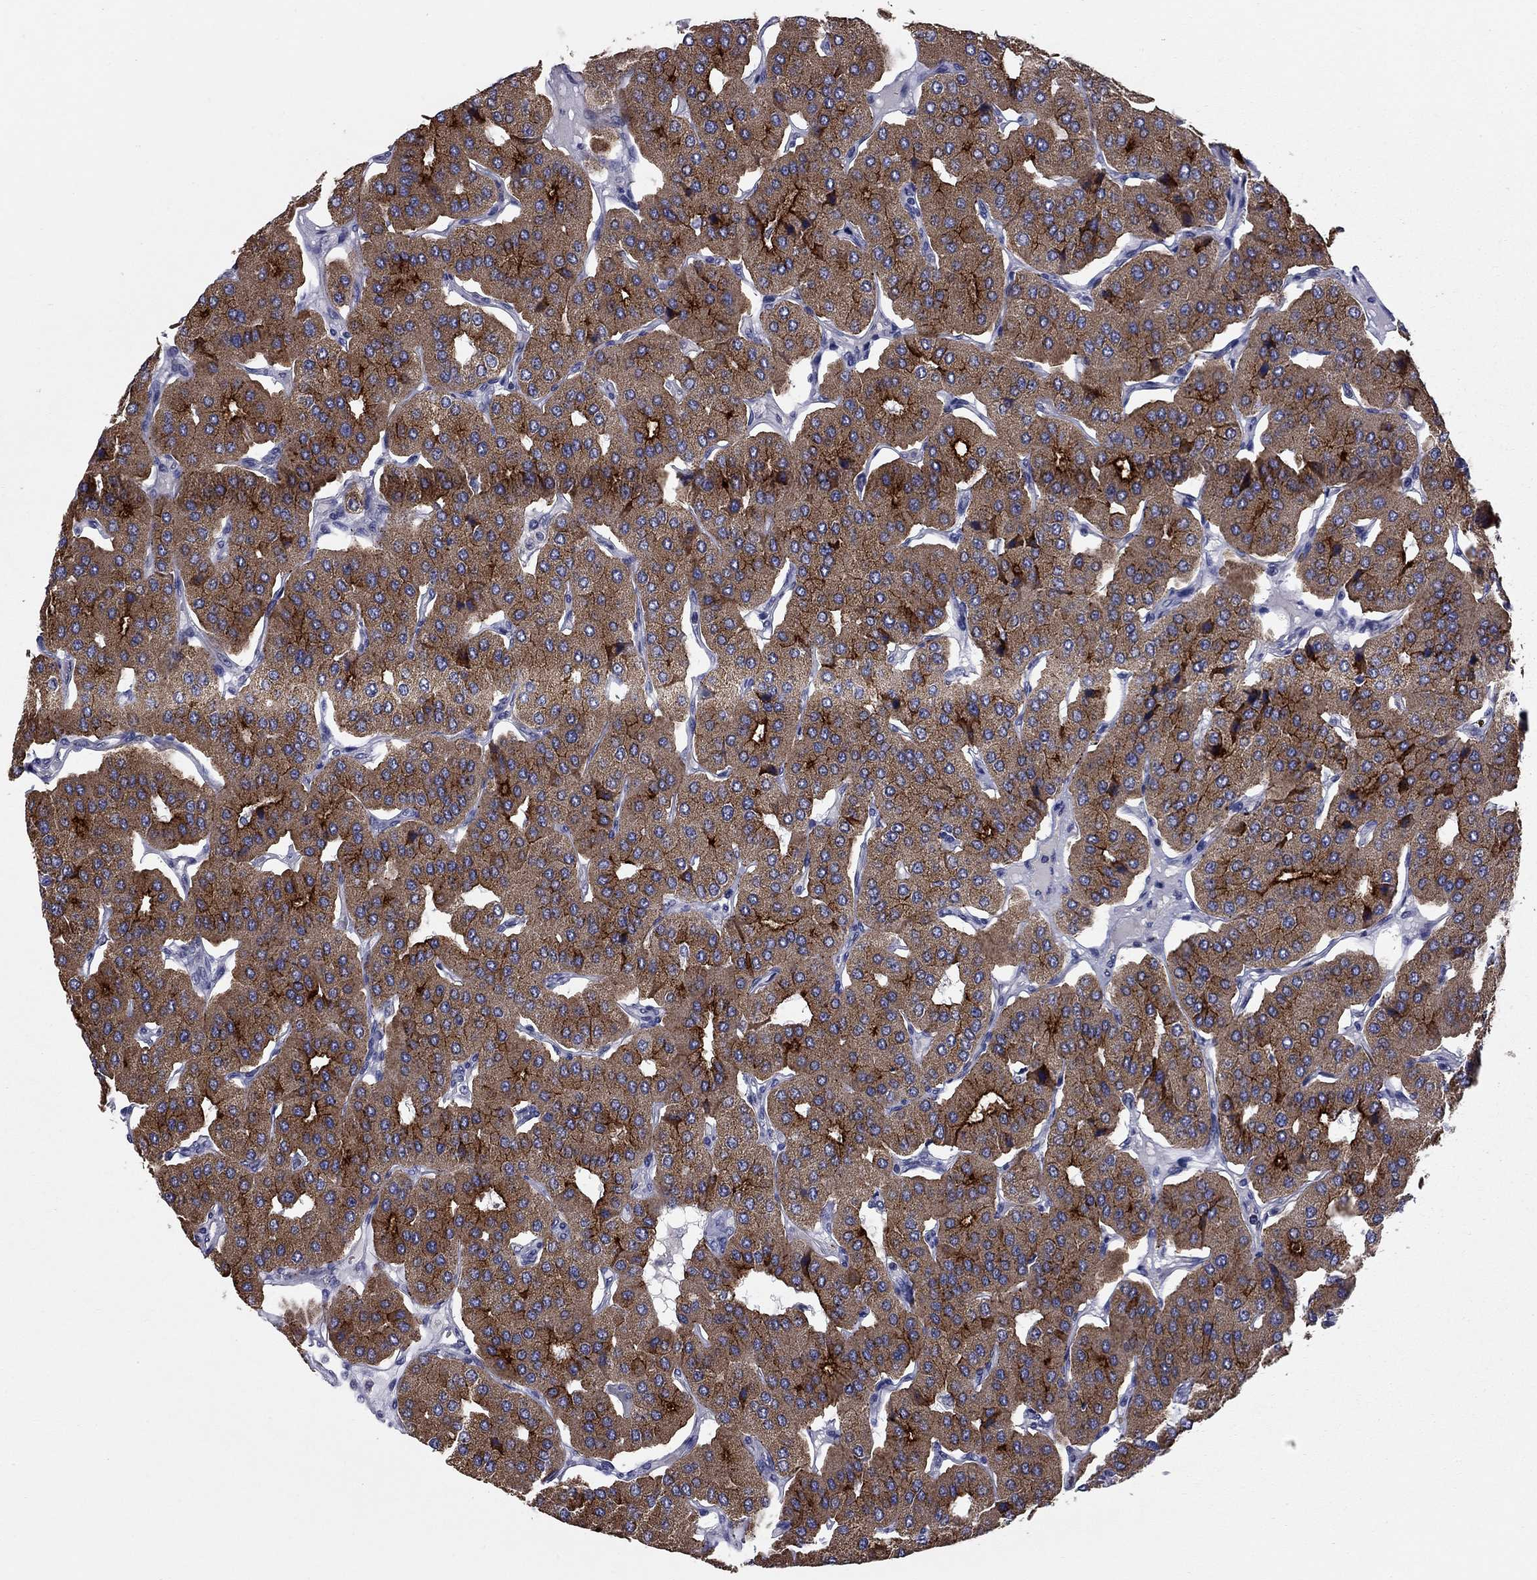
{"staining": {"intensity": "strong", "quantity": ">75%", "location": "cytoplasmic/membranous"}, "tissue": "parathyroid gland", "cell_type": "Glandular cells", "image_type": "normal", "snomed": [{"axis": "morphology", "description": "Normal tissue, NOS"}, {"axis": "morphology", "description": "Adenoma, NOS"}, {"axis": "topography", "description": "Parathyroid gland"}], "caption": "Immunohistochemistry (IHC) (DAB (3,3'-diaminobenzidine)) staining of normal human parathyroid gland displays strong cytoplasmic/membranous protein staining in approximately >75% of glandular cells.", "gene": "HTR4", "patient": {"sex": "female", "age": 86}}